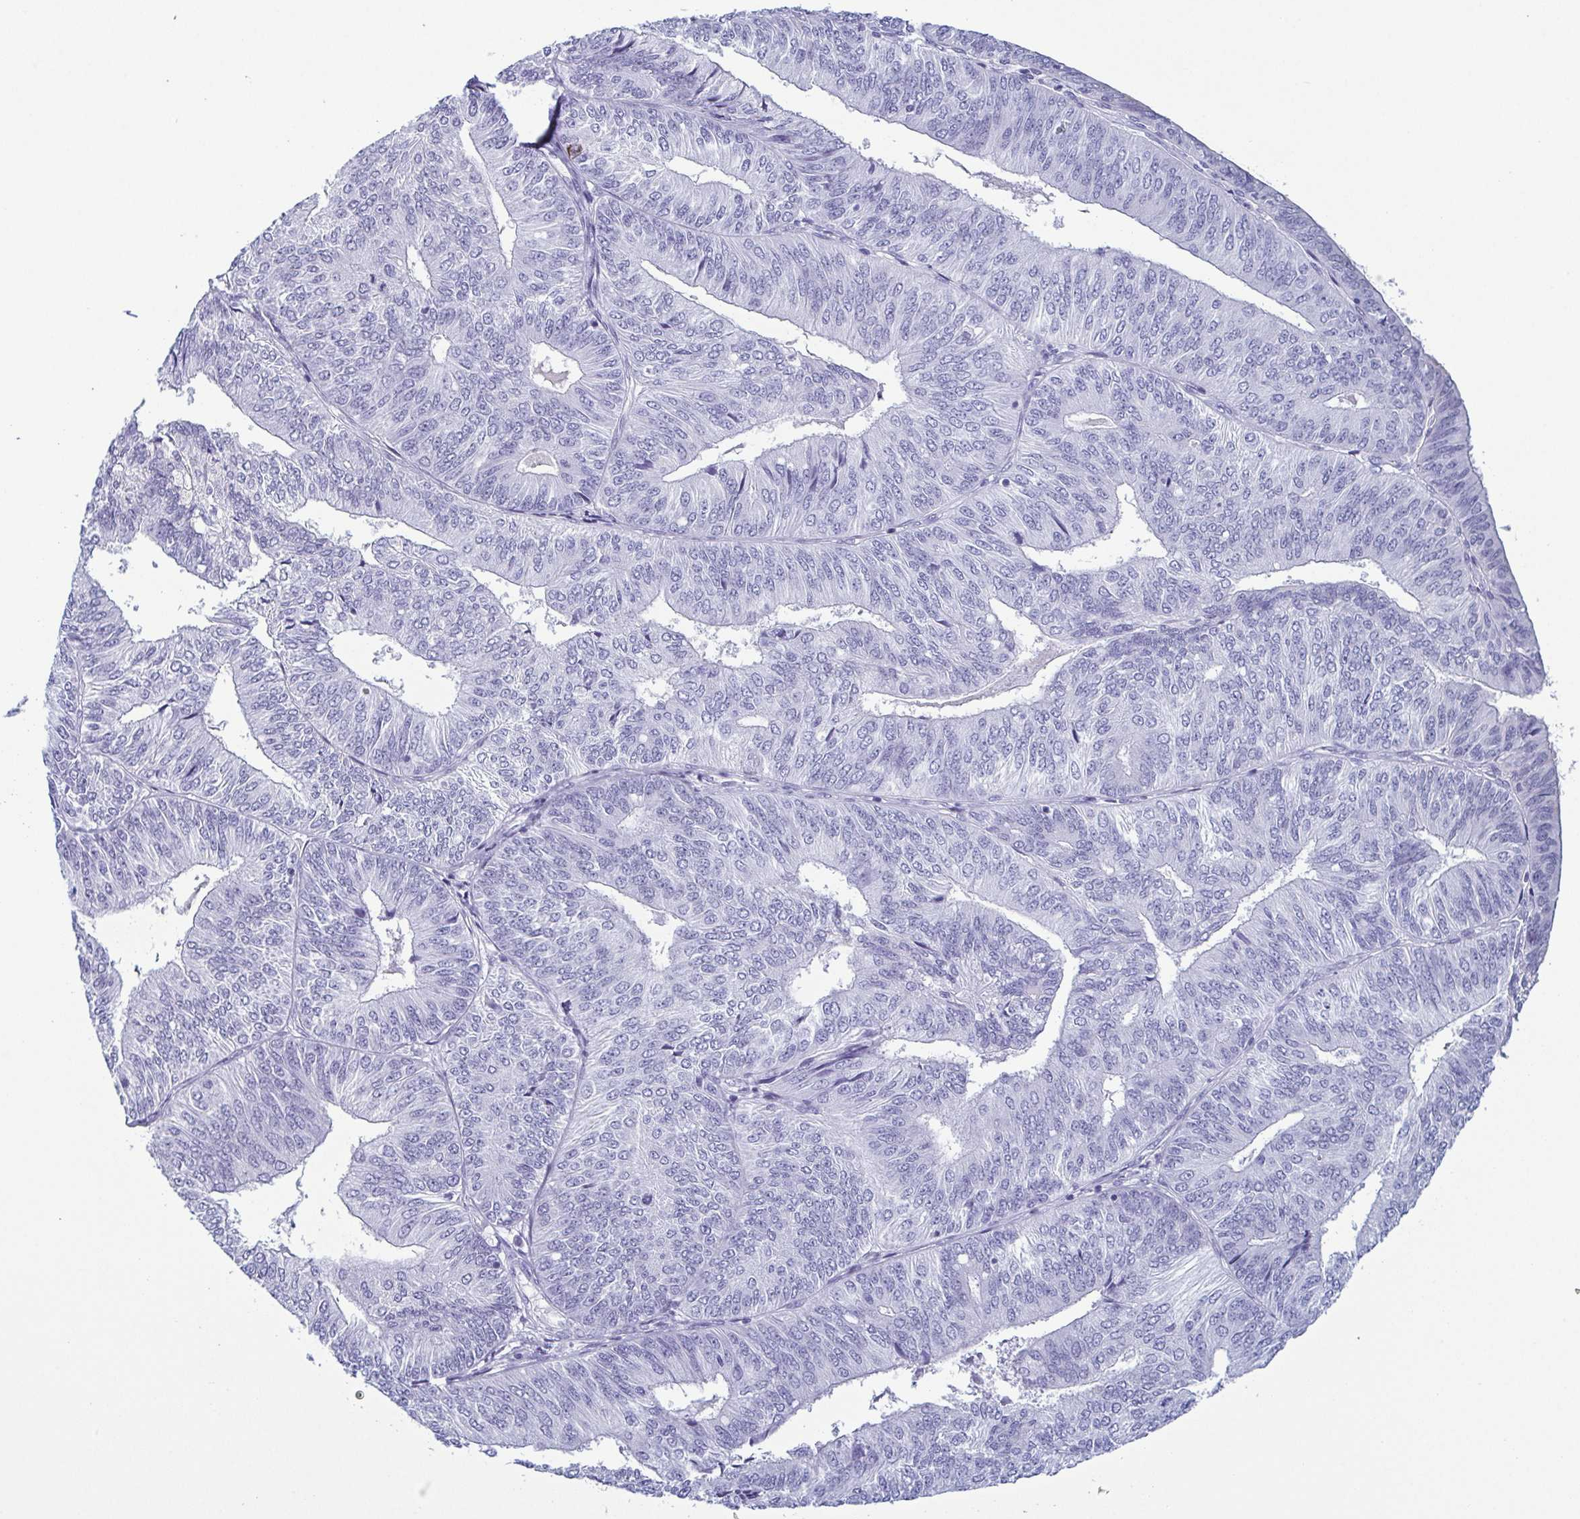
{"staining": {"intensity": "moderate", "quantity": "<25%", "location": "cytoplasmic/membranous"}, "tissue": "endometrial cancer", "cell_type": "Tumor cells", "image_type": "cancer", "snomed": [{"axis": "morphology", "description": "Adenocarcinoma, NOS"}, {"axis": "topography", "description": "Endometrium"}], "caption": "Immunohistochemical staining of endometrial cancer (adenocarcinoma) displays moderate cytoplasmic/membranous protein expression in approximately <25% of tumor cells.", "gene": "KRT10", "patient": {"sex": "female", "age": 58}}